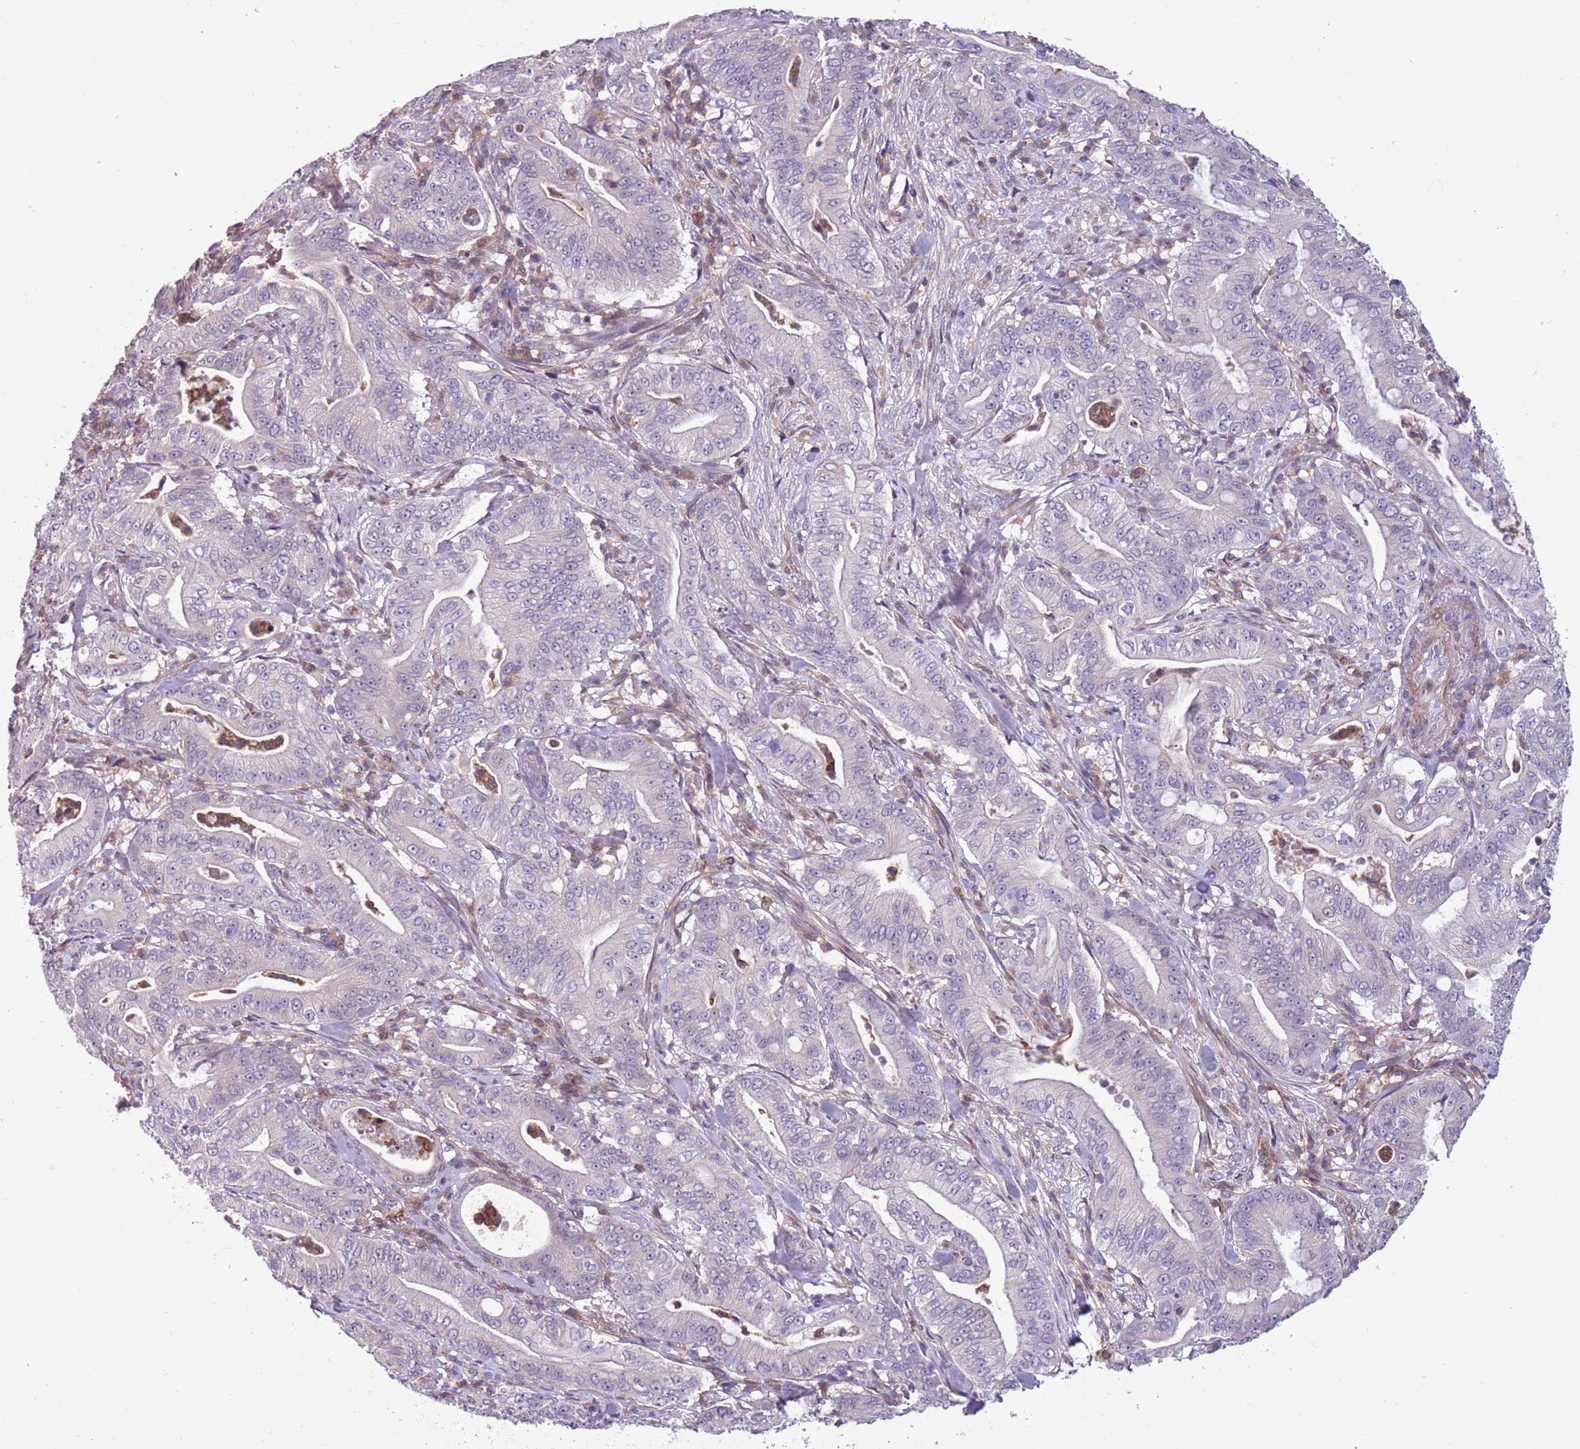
{"staining": {"intensity": "negative", "quantity": "none", "location": "none"}, "tissue": "pancreatic cancer", "cell_type": "Tumor cells", "image_type": "cancer", "snomed": [{"axis": "morphology", "description": "Adenocarcinoma, NOS"}, {"axis": "topography", "description": "Pancreas"}], "caption": "Adenocarcinoma (pancreatic) was stained to show a protein in brown. There is no significant positivity in tumor cells.", "gene": "JAML", "patient": {"sex": "male", "age": 71}}